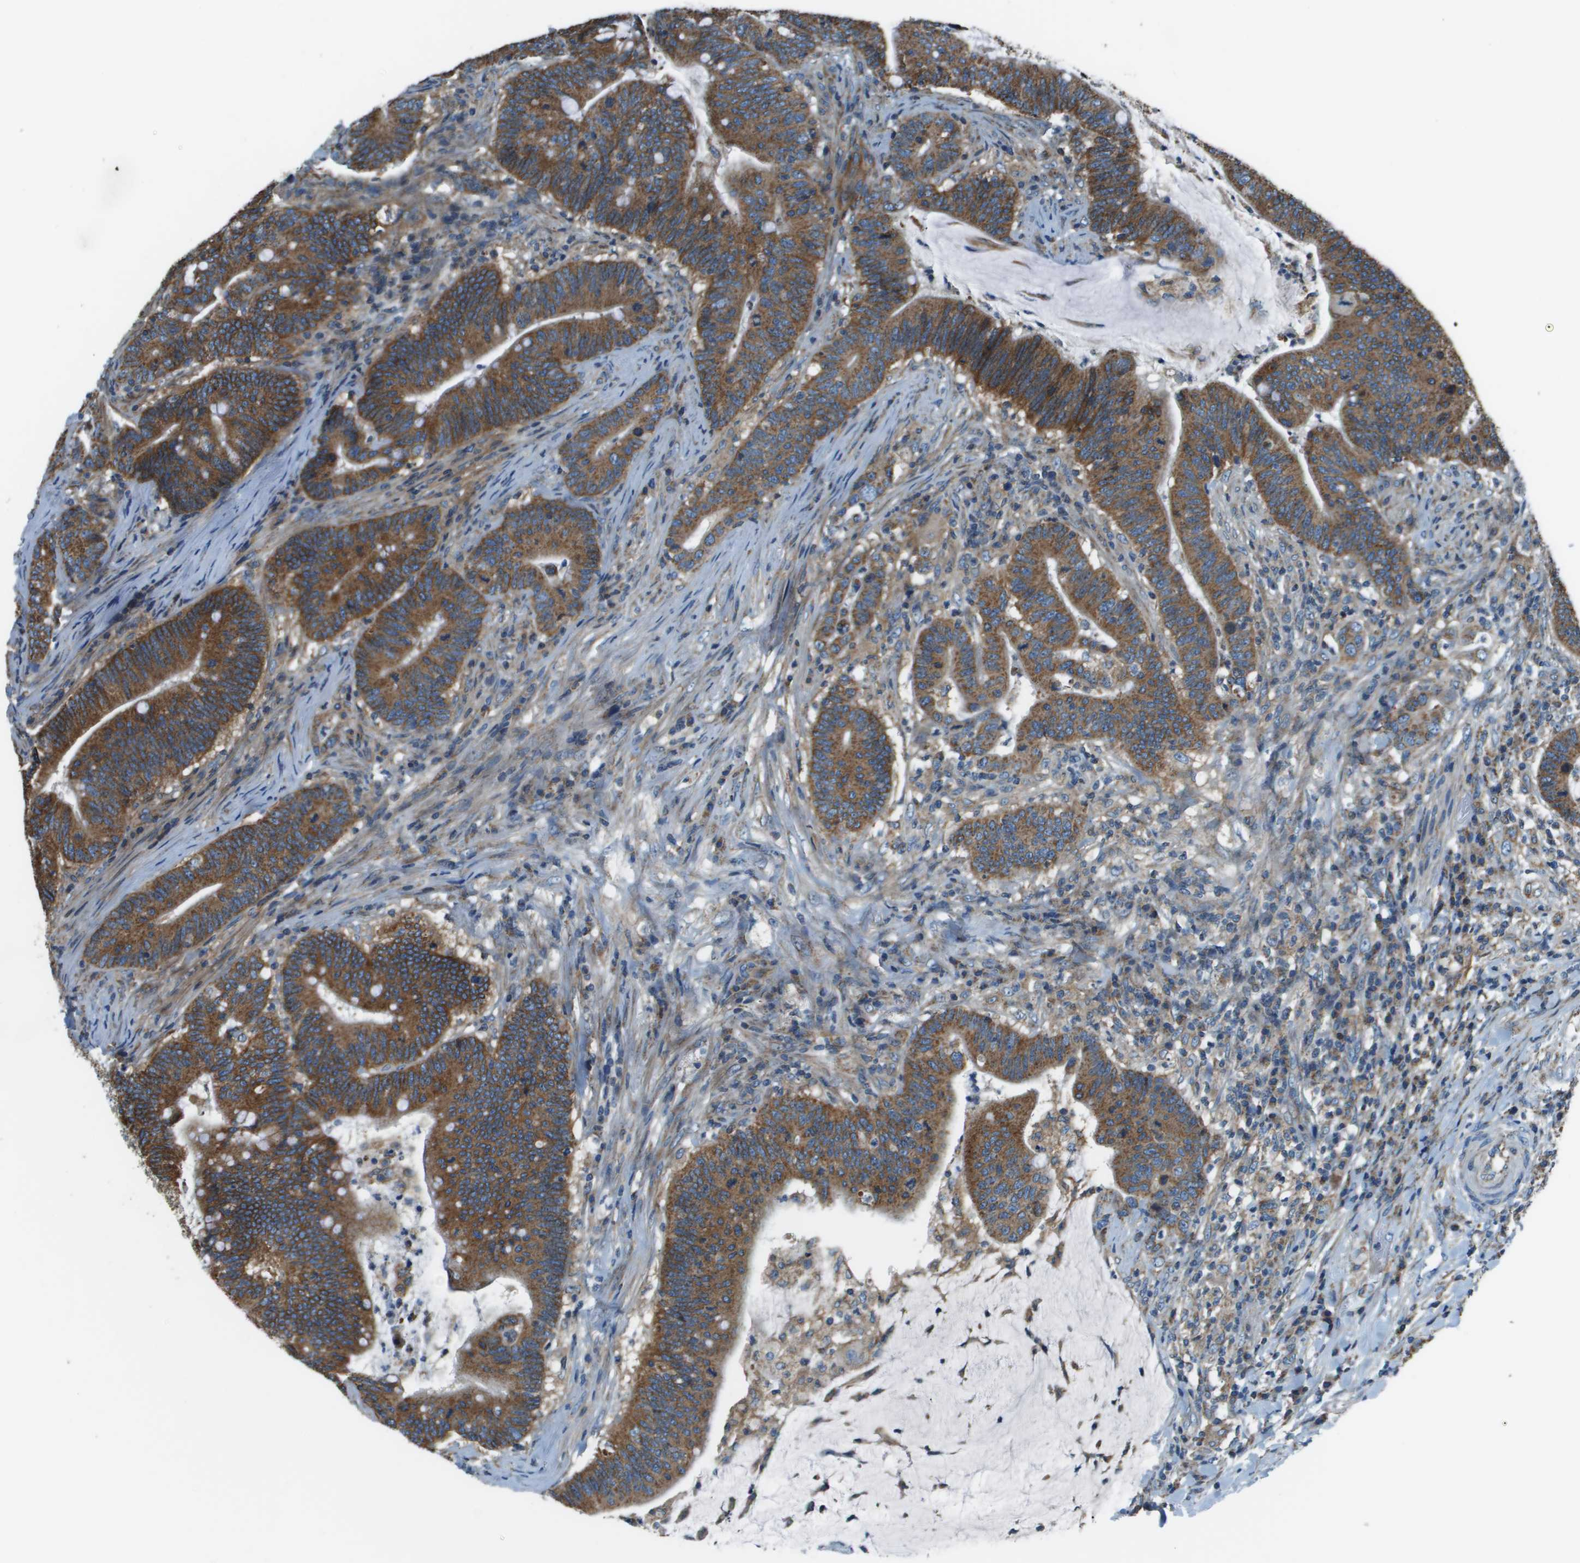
{"staining": {"intensity": "strong", "quantity": ">75%", "location": "cytoplasmic/membranous"}, "tissue": "colorectal cancer", "cell_type": "Tumor cells", "image_type": "cancer", "snomed": [{"axis": "morphology", "description": "Normal tissue, NOS"}, {"axis": "morphology", "description": "Adenocarcinoma, NOS"}, {"axis": "topography", "description": "Colon"}], "caption": "A micrograph showing strong cytoplasmic/membranous positivity in approximately >75% of tumor cells in colorectal cancer (adenocarcinoma), as visualized by brown immunohistochemical staining.", "gene": "TMEM51", "patient": {"sex": "female", "age": 66}}